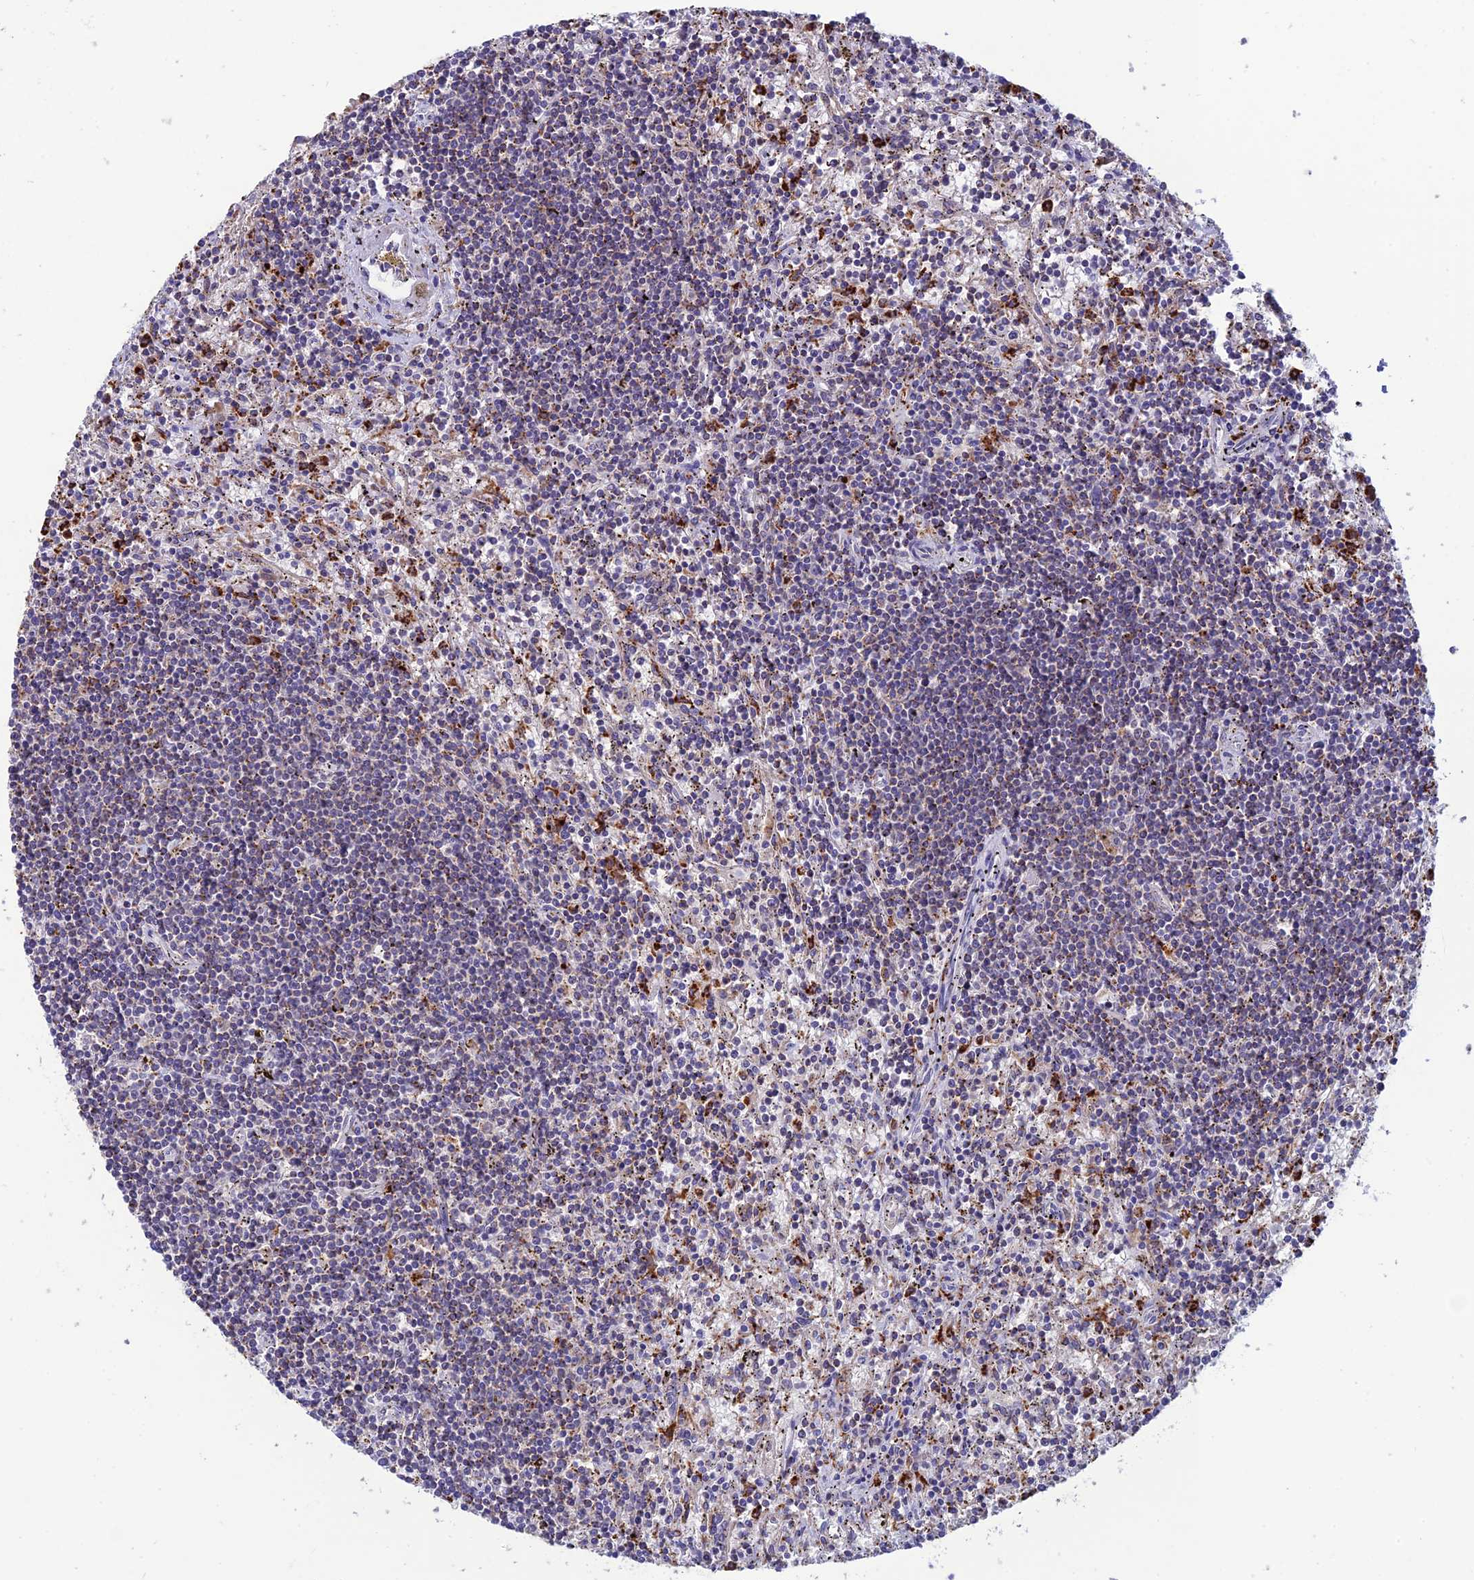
{"staining": {"intensity": "weak", "quantity": "<25%", "location": "cytoplasmic/membranous"}, "tissue": "lymphoma", "cell_type": "Tumor cells", "image_type": "cancer", "snomed": [{"axis": "morphology", "description": "Malignant lymphoma, non-Hodgkin's type, Low grade"}, {"axis": "topography", "description": "Spleen"}], "caption": "Human low-grade malignant lymphoma, non-Hodgkin's type stained for a protein using immunohistochemistry (IHC) shows no expression in tumor cells.", "gene": "HIC1", "patient": {"sex": "male", "age": 76}}